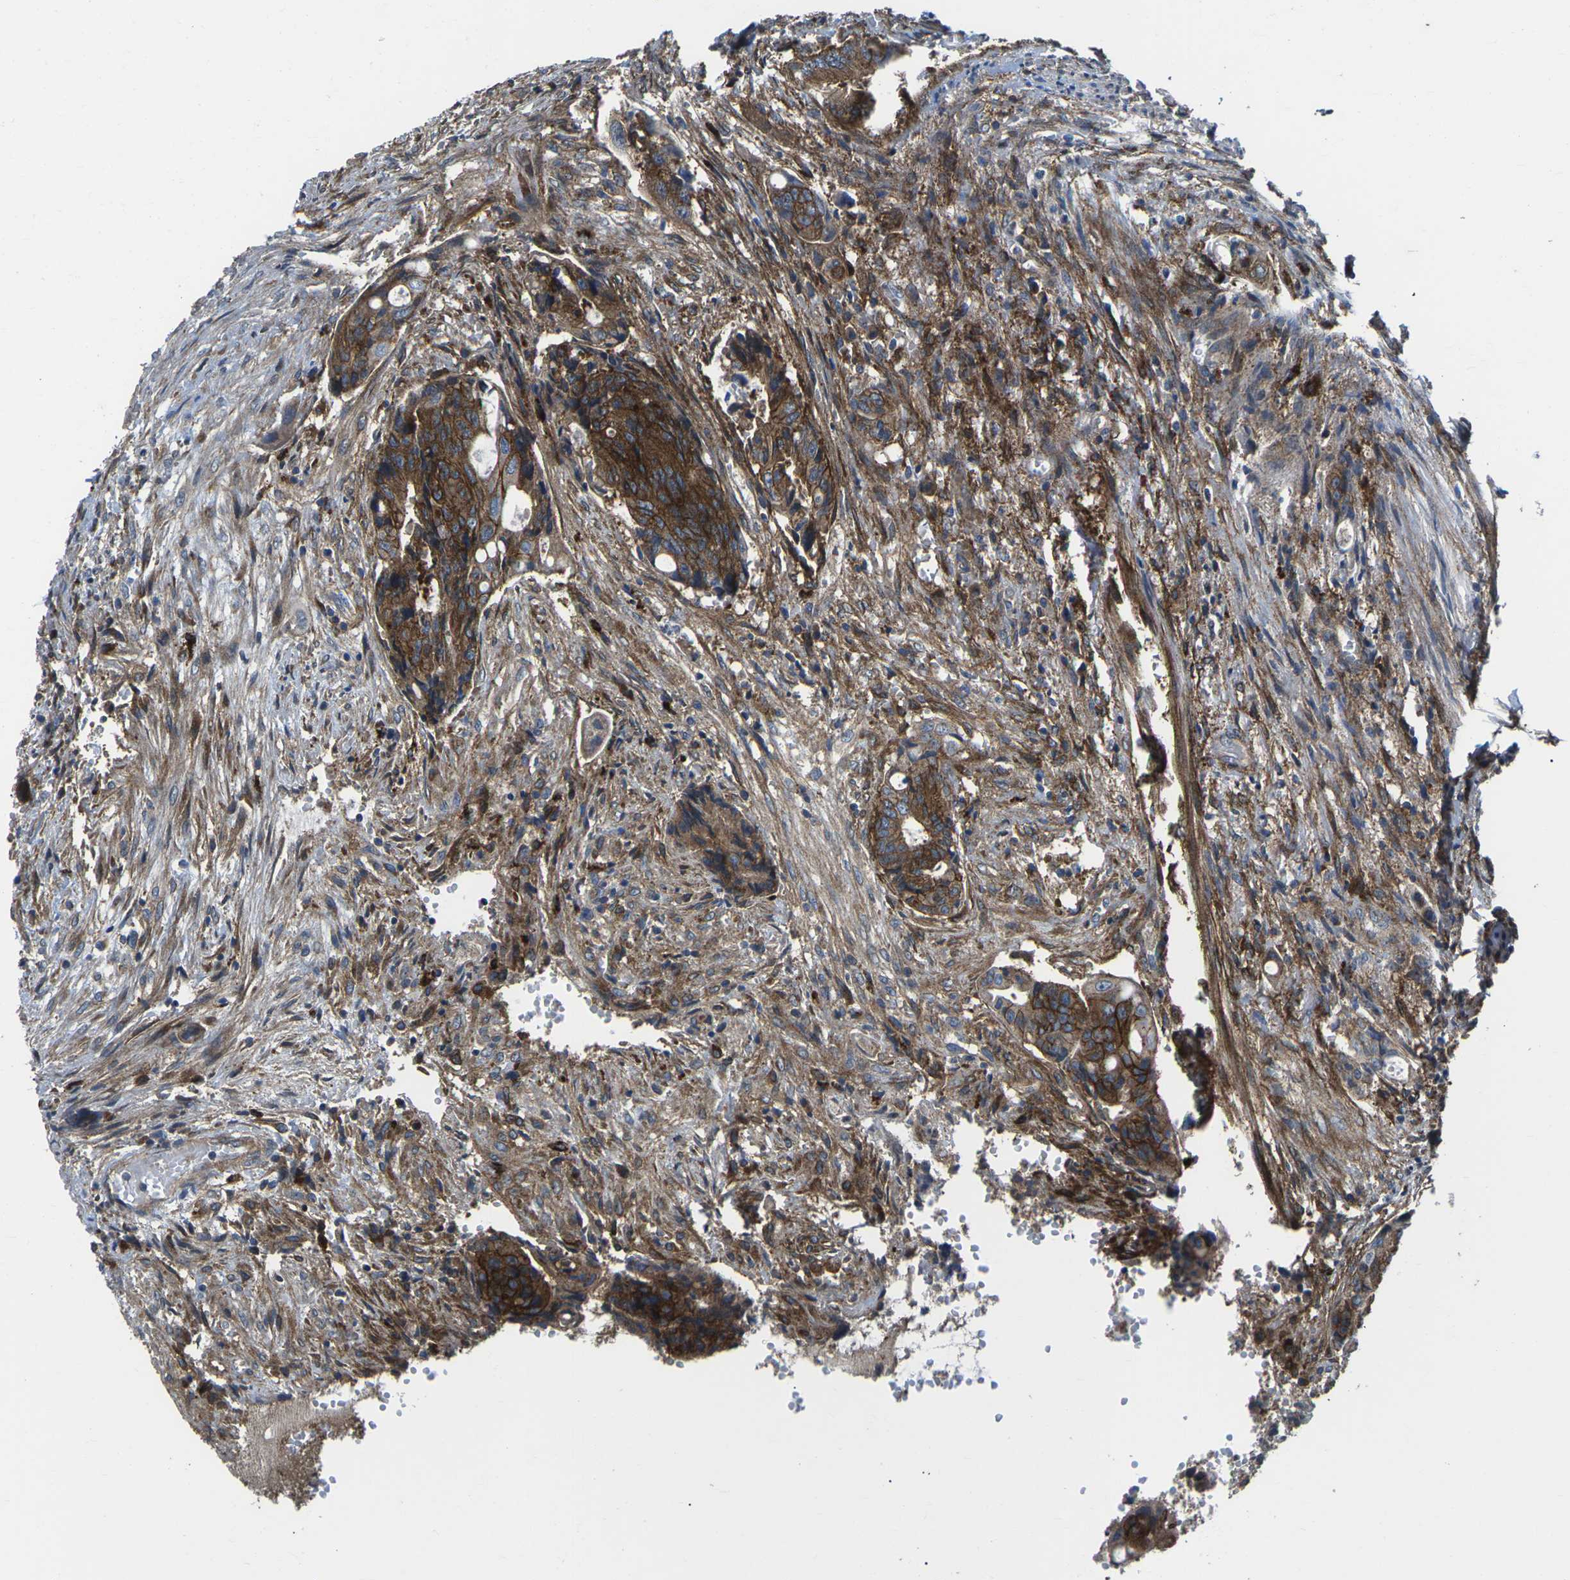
{"staining": {"intensity": "strong", "quantity": ">75%", "location": "cytoplasmic/membranous"}, "tissue": "colorectal cancer", "cell_type": "Tumor cells", "image_type": "cancer", "snomed": [{"axis": "morphology", "description": "Adenocarcinoma, NOS"}, {"axis": "topography", "description": "Colon"}], "caption": "Adenocarcinoma (colorectal) stained with a protein marker displays strong staining in tumor cells.", "gene": "DLG1", "patient": {"sex": "female", "age": 57}}